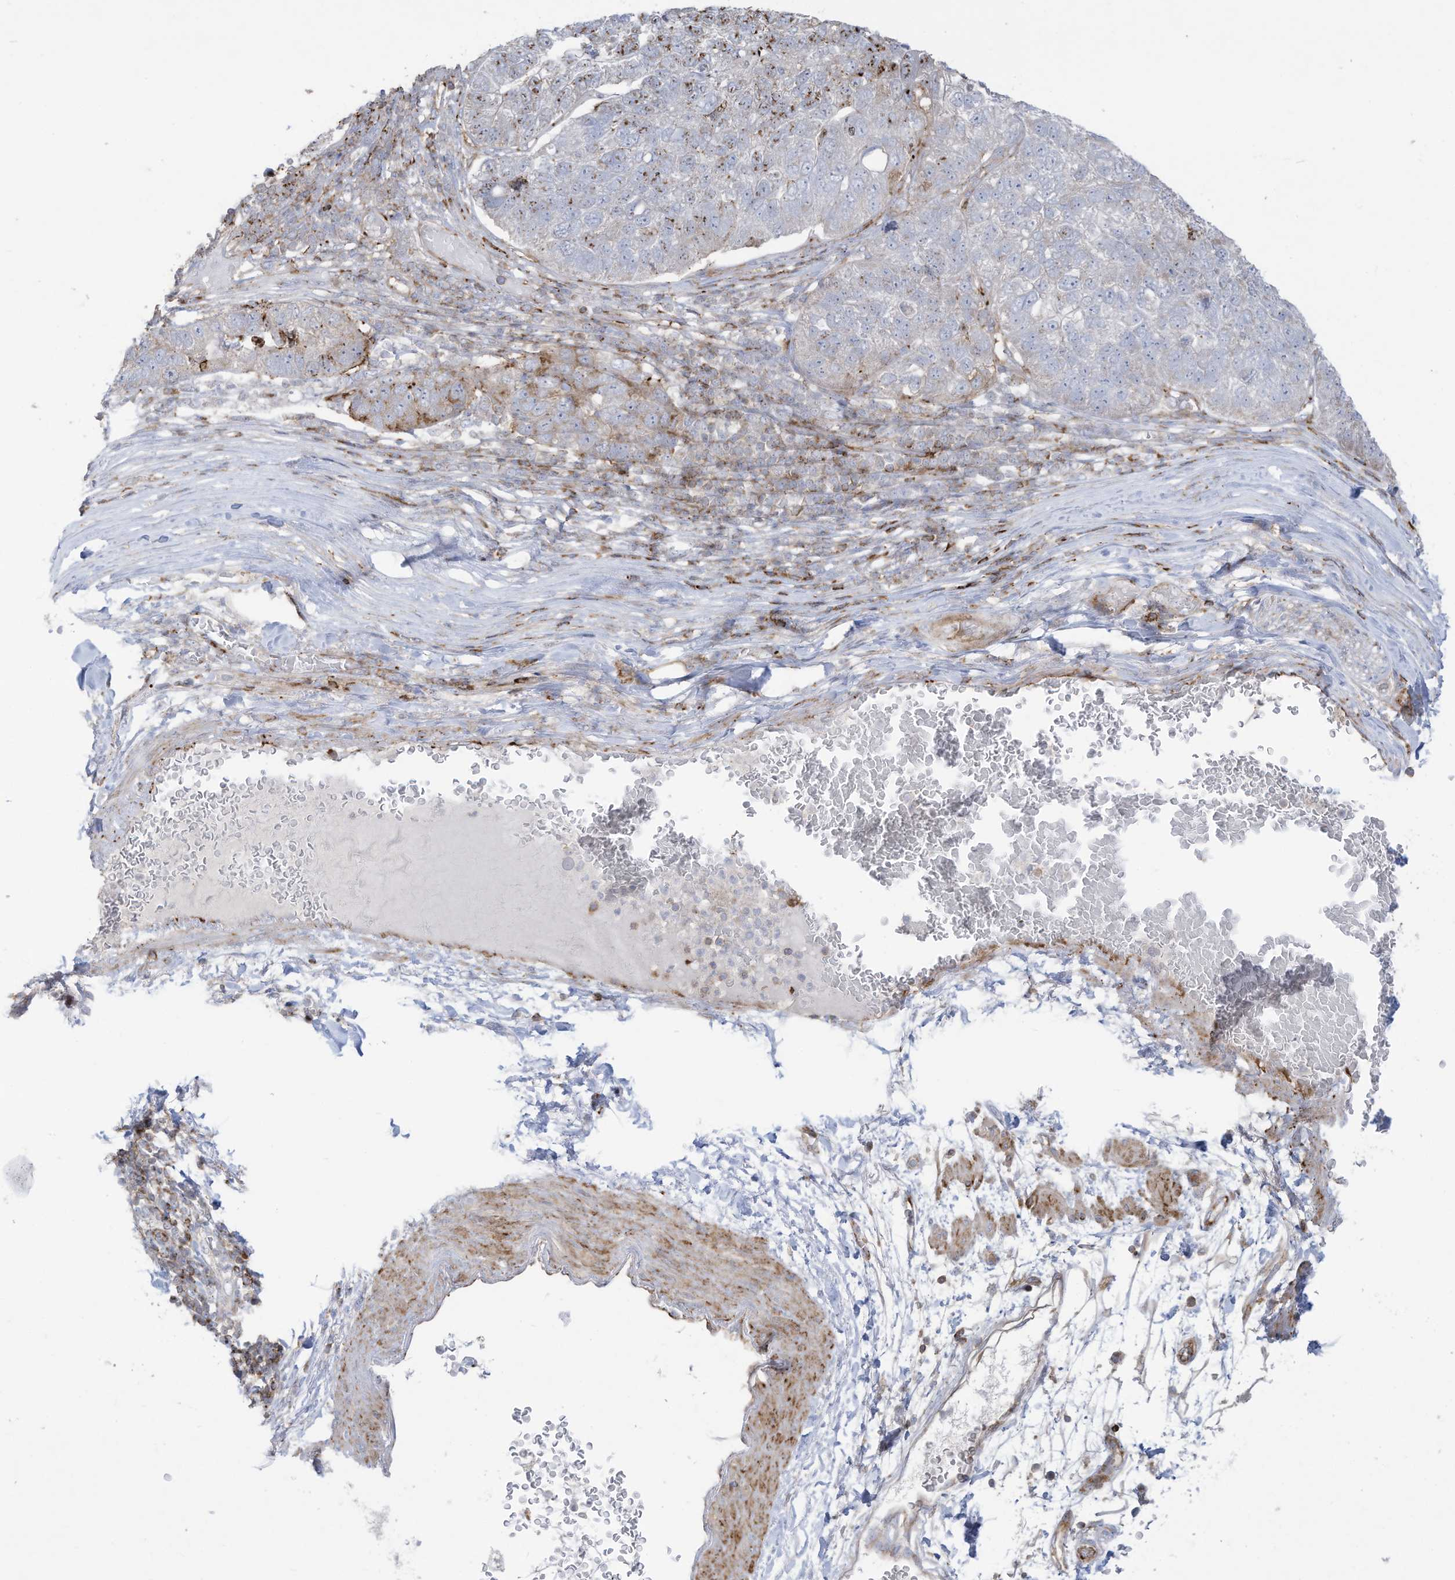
{"staining": {"intensity": "moderate", "quantity": "25%-75%", "location": "cytoplasmic/membranous"}, "tissue": "pancreatic cancer", "cell_type": "Tumor cells", "image_type": "cancer", "snomed": [{"axis": "morphology", "description": "Adenocarcinoma, NOS"}, {"axis": "topography", "description": "Pancreas"}], "caption": "Tumor cells display medium levels of moderate cytoplasmic/membranous staining in about 25%-75% of cells in adenocarcinoma (pancreatic). (DAB (3,3'-diaminobenzidine) = brown stain, brightfield microscopy at high magnification).", "gene": "THNSL2", "patient": {"sex": "female", "age": 61}}